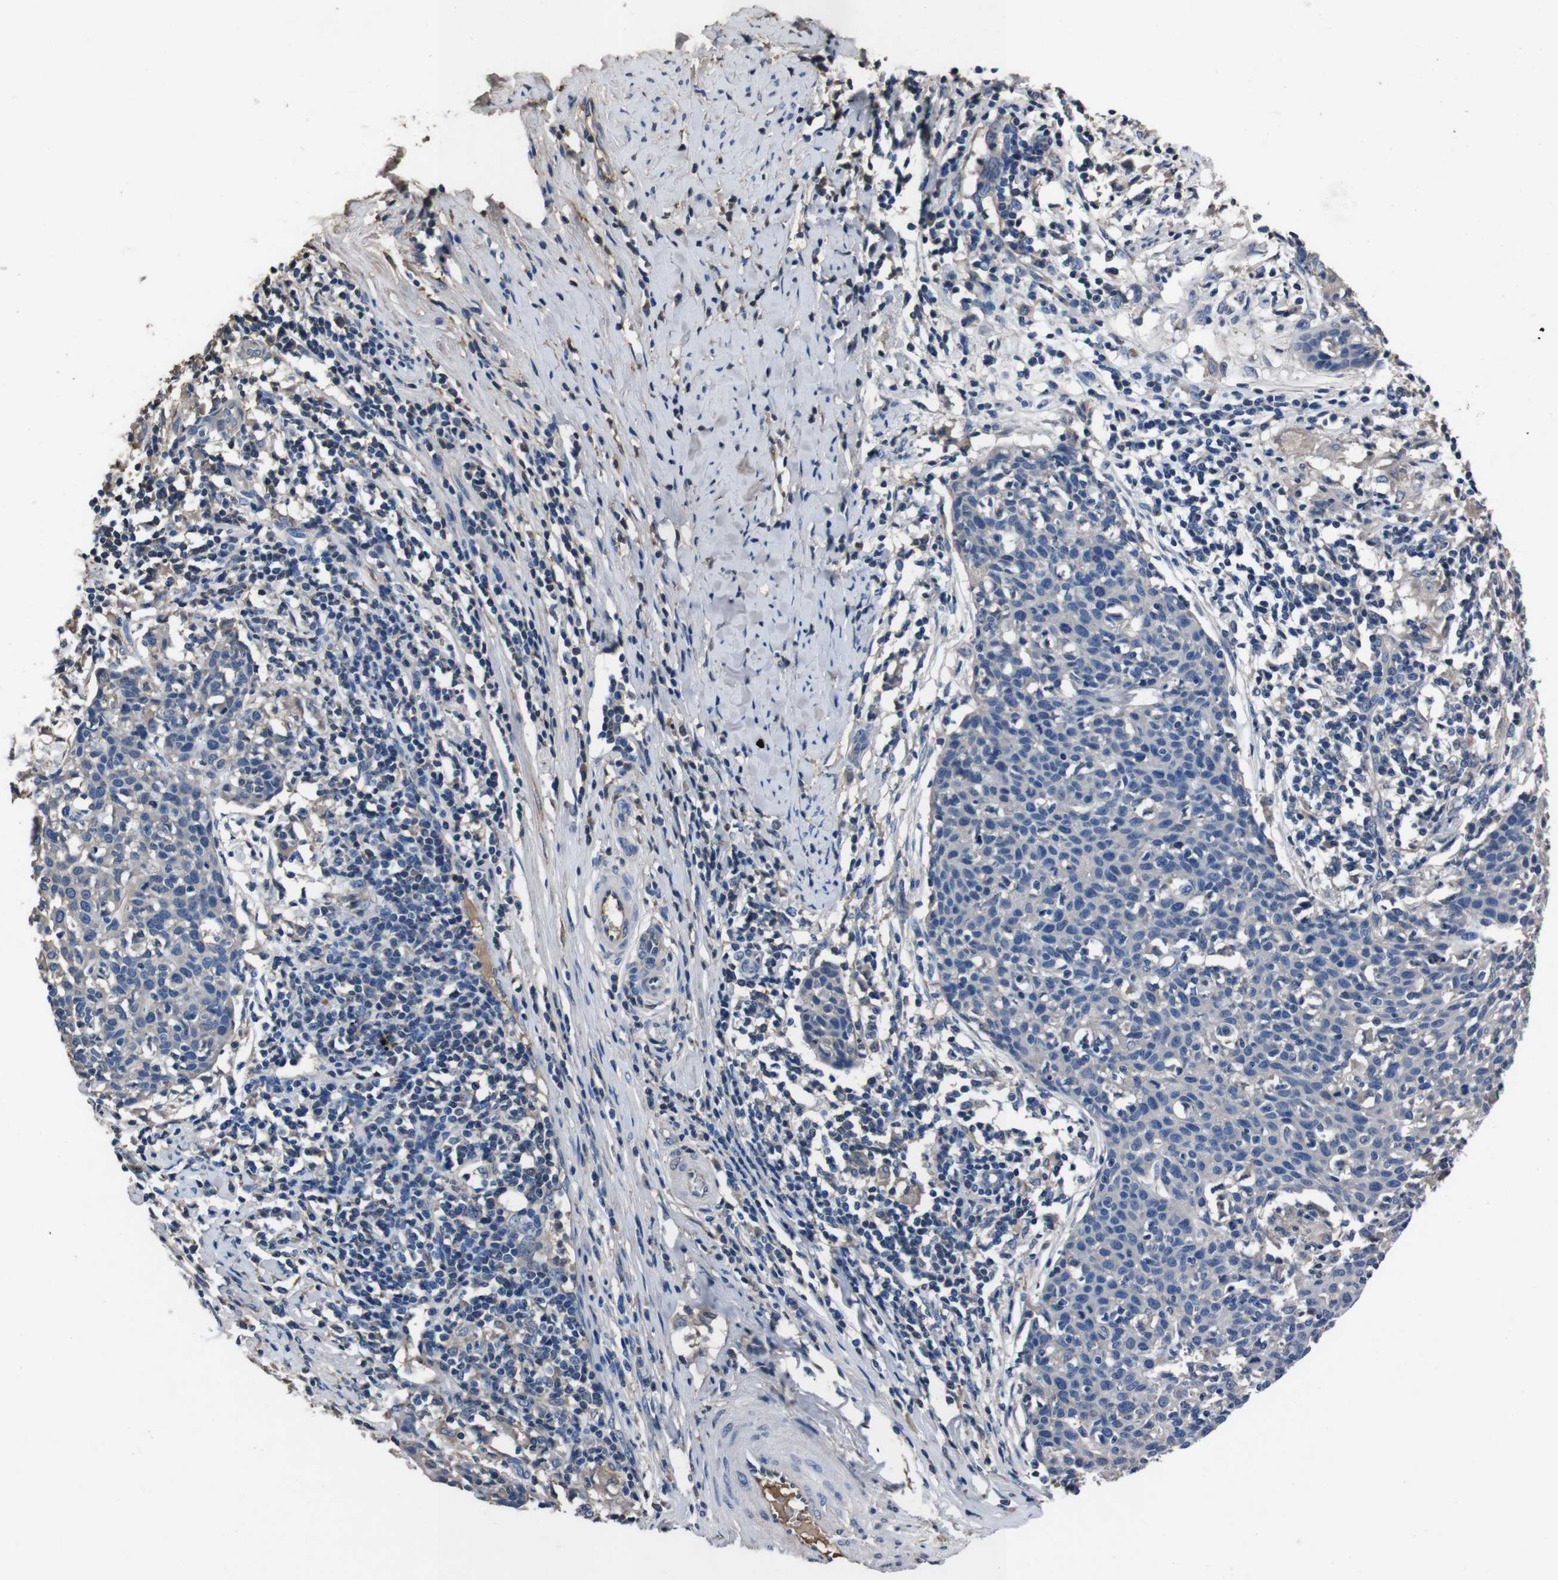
{"staining": {"intensity": "negative", "quantity": "none", "location": "none"}, "tissue": "cervical cancer", "cell_type": "Tumor cells", "image_type": "cancer", "snomed": [{"axis": "morphology", "description": "Squamous cell carcinoma, NOS"}, {"axis": "topography", "description": "Cervix"}], "caption": "This micrograph is of cervical squamous cell carcinoma stained with IHC to label a protein in brown with the nuclei are counter-stained blue. There is no staining in tumor cells.", "gene": "LEP", "patient": {"sex": "female", "age": 38}}